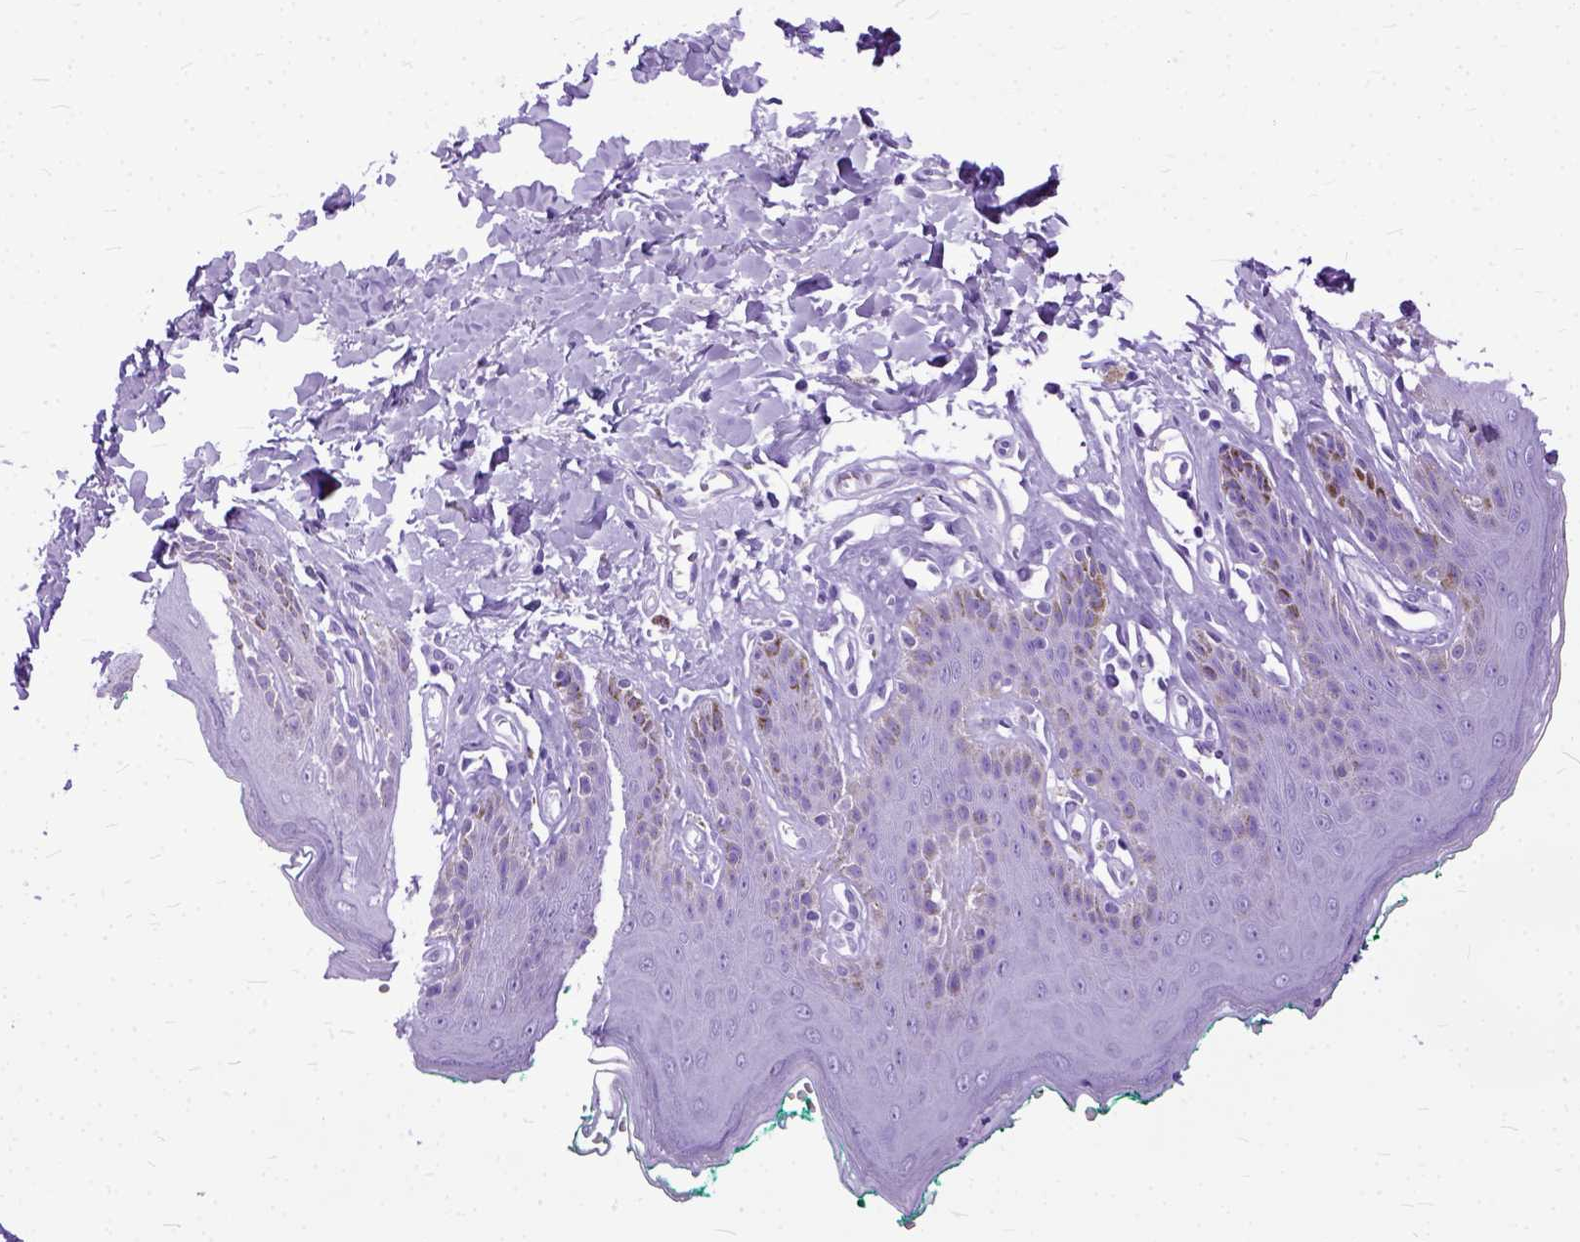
{"staining": {"intensity": "negative", "quantity": "none", "location": "none"}, "tissue": "skin", "cell_type": "Epidermal cells", "image_type": "normal", "snomed": [{"axis": "morphology", "description": "Normal tissue, NOS"}, {"axis": "topography", "description": "Vulva"}, {"axis": "topography", "description": "Peripheral nerve tissue"}], "caption": "Immunohistochemistry of normal human skin displays no positivity in epidermal cells.", "gene": "GNGT1", "patient": {"sex": "female", "age": 66}}